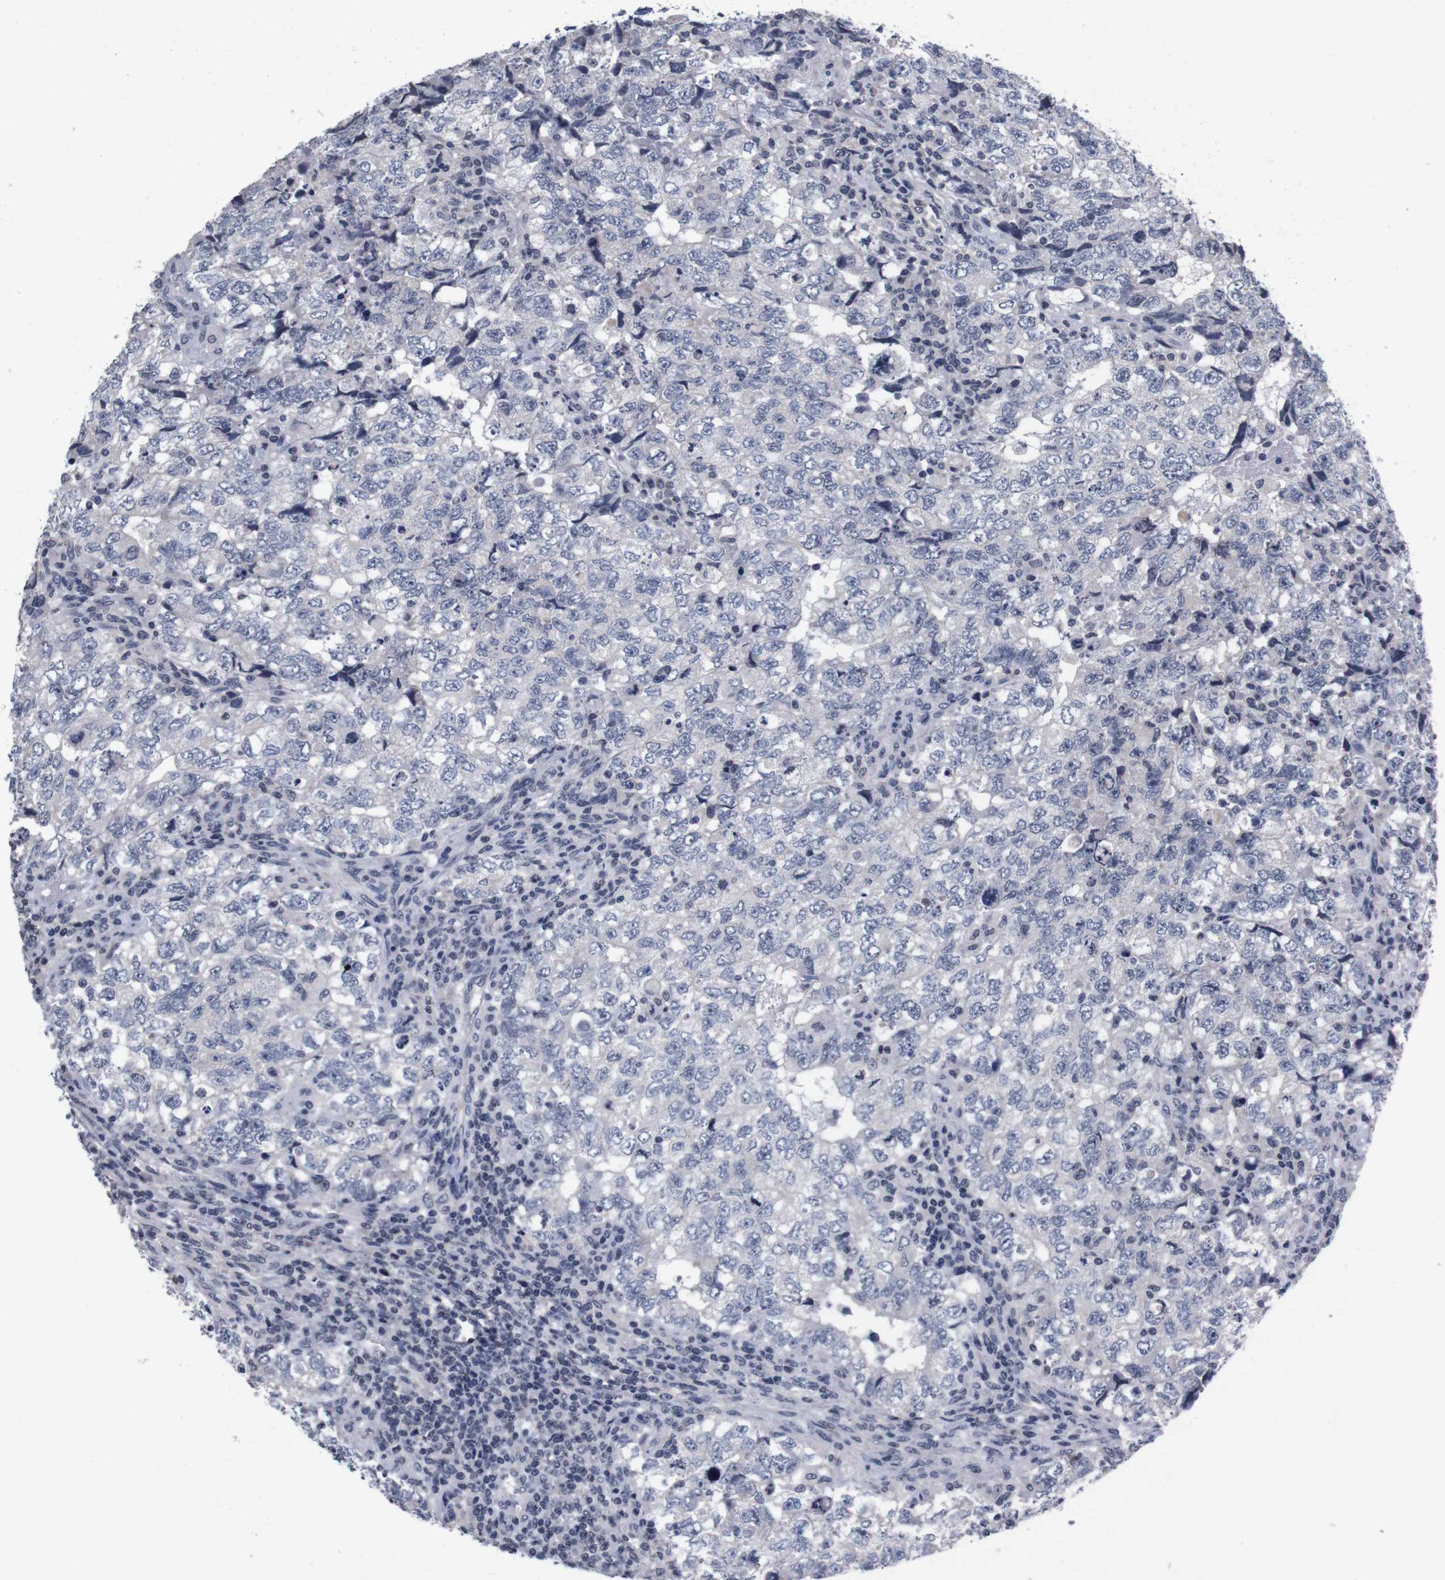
{"staining": {"intensity": "negative", "quantity": "none", "location": "none"}, "tissue": "testis cancer", "cell_type": "Tumor cells", "image_type": "cancer", "snomed": [{"axis": "morphology", "description": "Carcinoma, Embryonal, NOS"}, {"axis": "topography", "description": "Testis"}], "caption": "Embryonal carcinoma (testis) was stained to show a protein in brown. There is no significant positivity in tumor cells.", "gene": "TNFRSF21", "patient": {"sex": "male", "age": 36}}